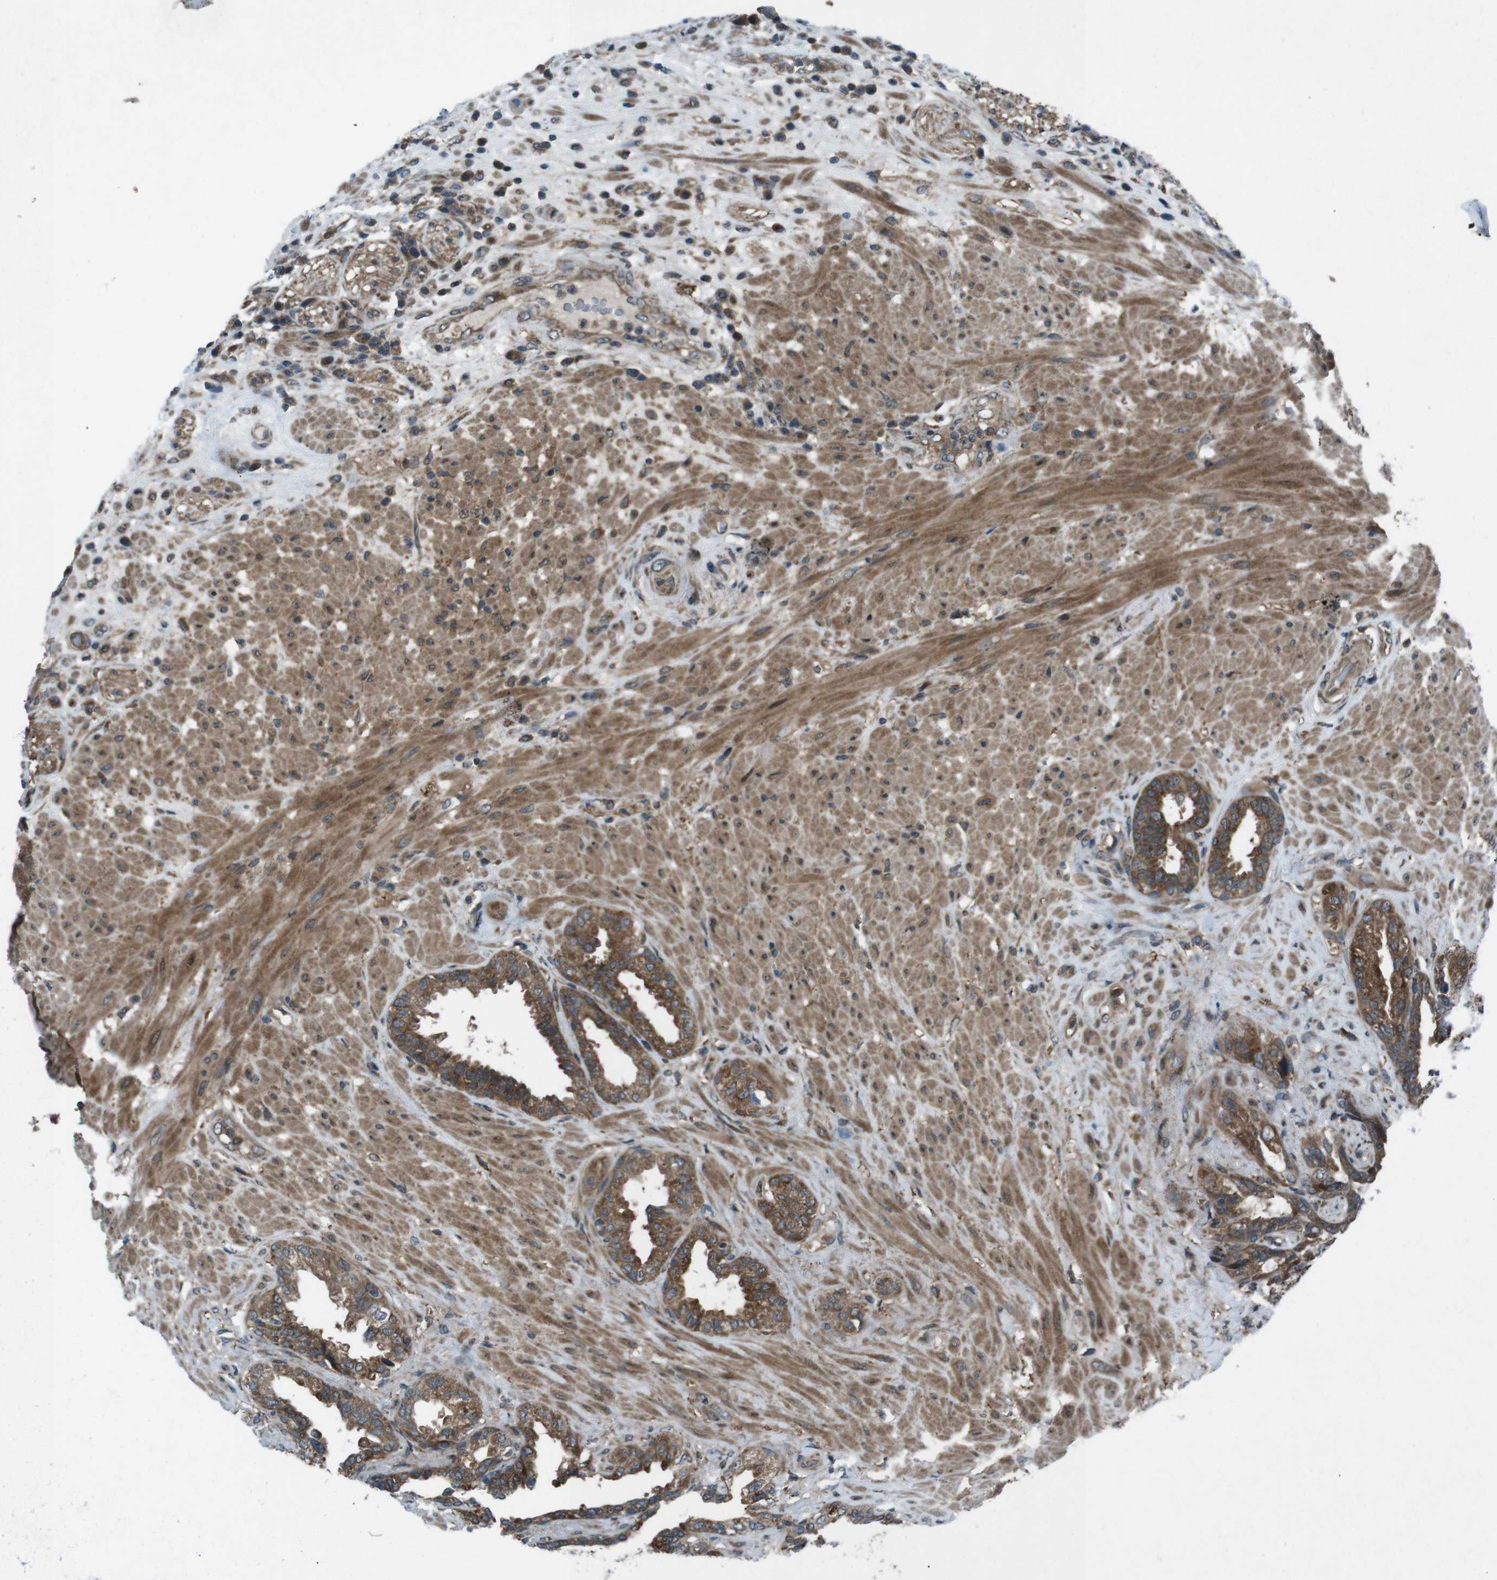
{"staining": {"intensity": "moderate", "quantity": ">75%", "location": "cytoplasmic/membranous"}, "tissue": "seminal vesicle", "cell_type": "Glandular cells", "image_type": "normal", "snomed": [{"axis": "morphology", "description": "Normal tissue, NOS"}, {"axis": "topography", "description": "Seminal veicle"}], "caption": "Moderate cytoplasmic/membranous staining is present in about >75% of glandular cells in normal seminal vesicle. Using DAB (brown) and hematoxylin (blue) stains, captured at high magnification using brightfield microscopy.", "gene": "SLC27A4", "patient": {"sex": "male", "age": 61}}